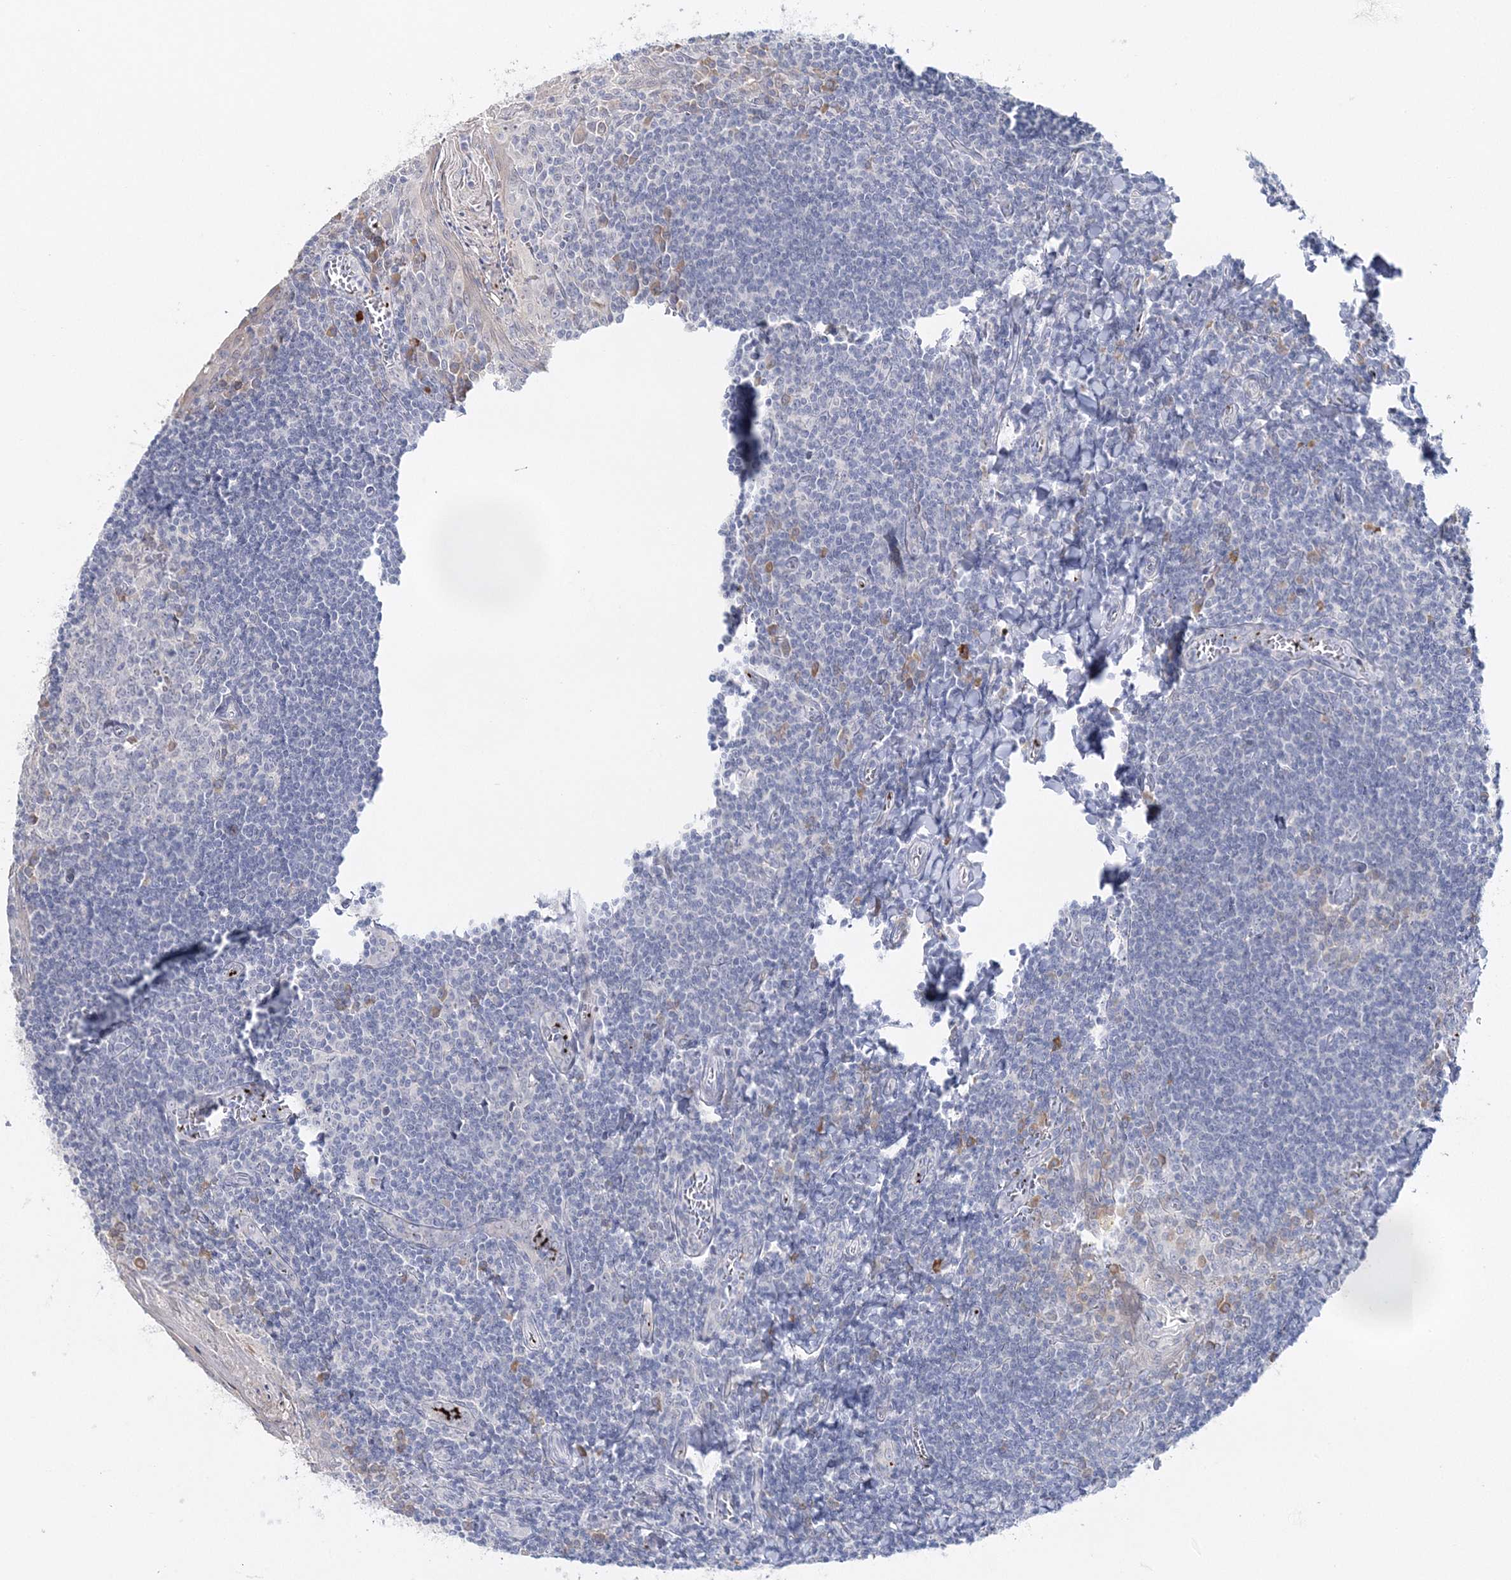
{"staining": {"intensity": "negative", "quantity": "none", "location": "none"}, "tissue": "tonsil", "cell_type": "Germinal center cells", "image_type": "normal", "snomed": [{"axis": "morphology", "description": "Normal tissue, NOS"}, {"axis": "topography", "description": "Tonsil"}], "caption": "Immunohistochemistry (IHC) histopathology image of benign tonsil: tonsil stained with DAB (3,3'-diaminobenzidine) exhibits no significant protein staining in germinal center cells.", "gene": "MYOZ2", "patient": {"sex": "male", "age": 27}}